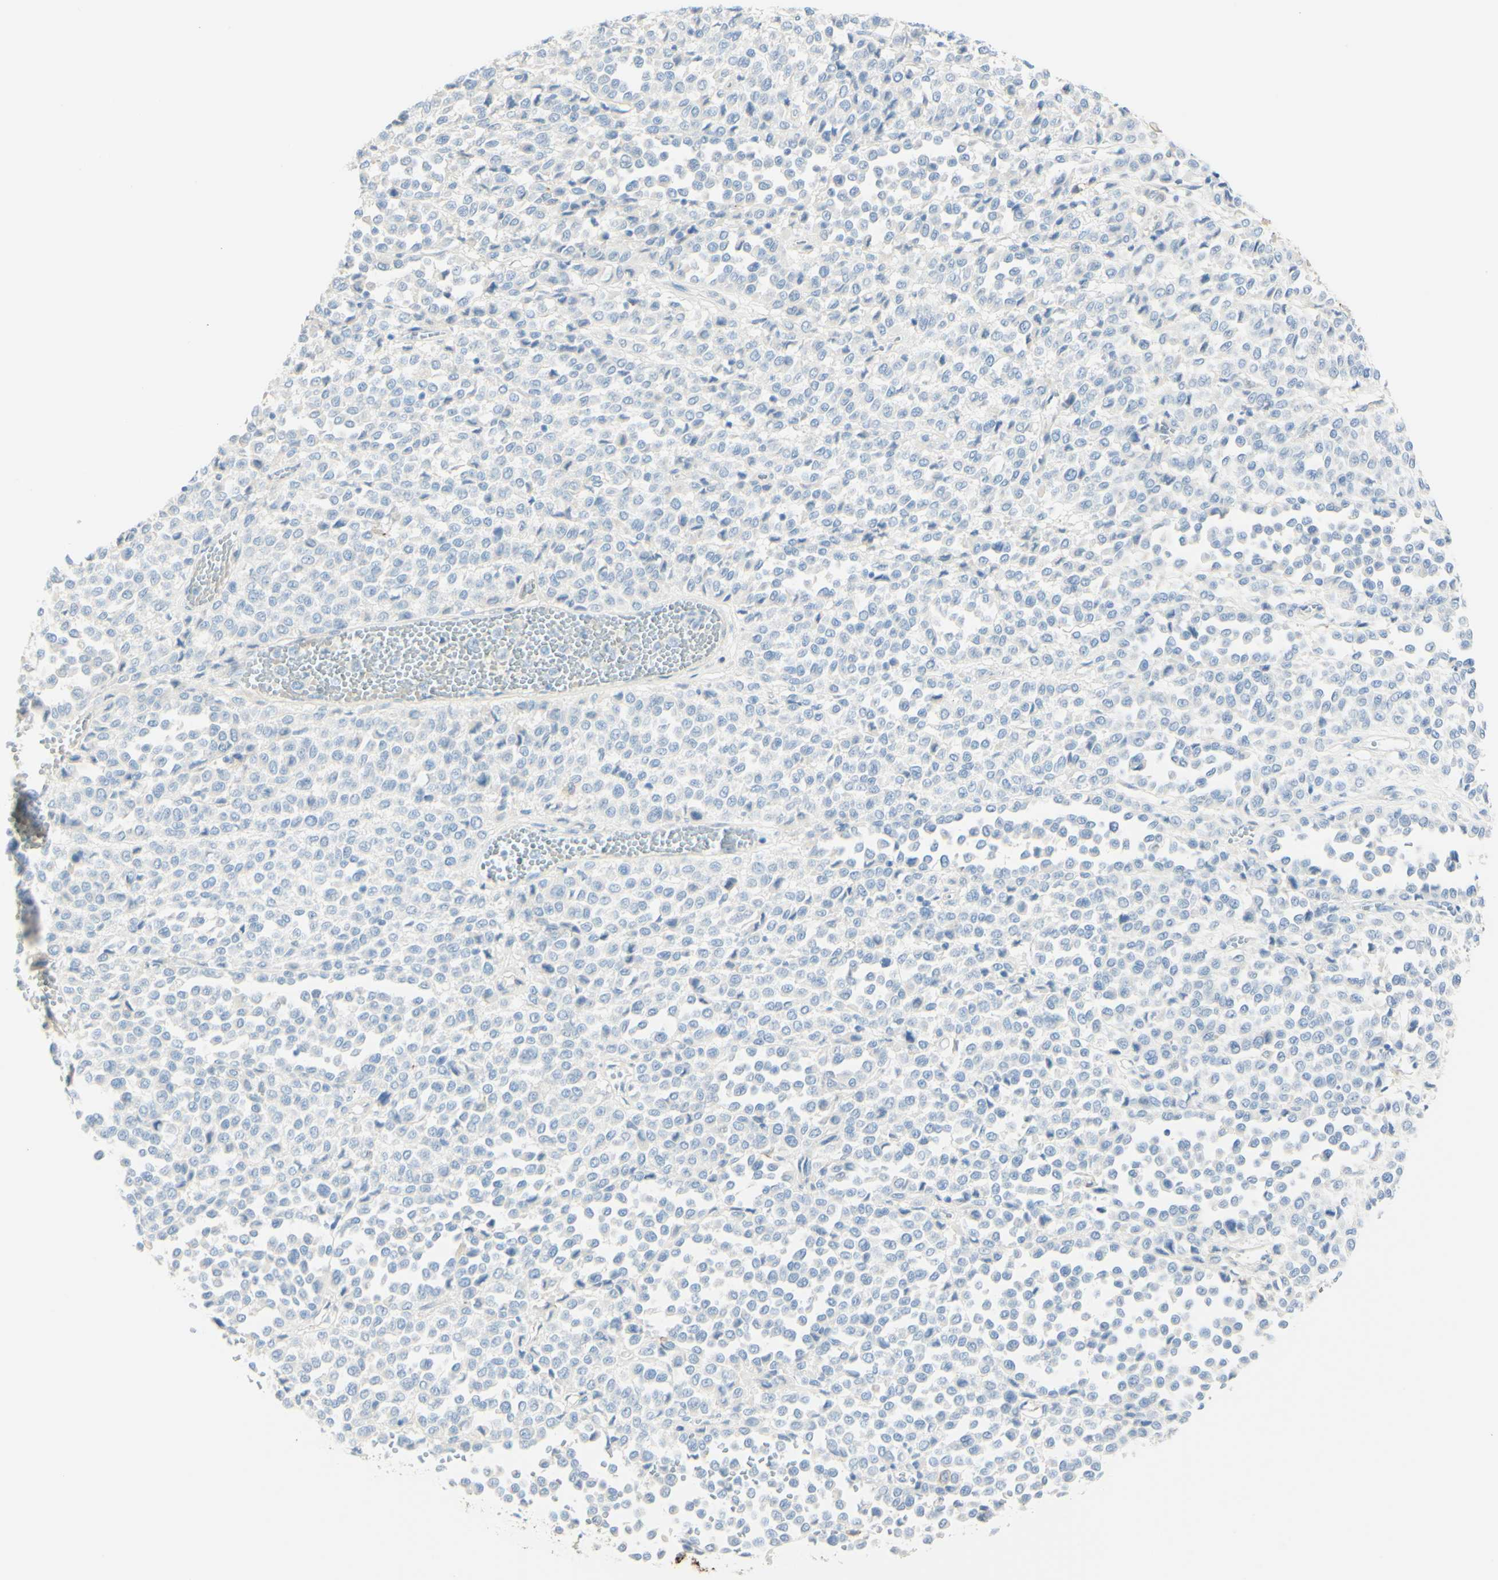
{"staining": {"intensity": "negative", "quantity": "none", "location": "none"}, "tissue": "melanoma", "cell_type": "Tumor cells", "image_type": "cancer", "snomed": [{"axis": "morphology", "description": "Malignant melanoma, Metastatic site"}, {"axis": "topography", "description": "Pancreas"}], "caption": "Immunohistochemical staining of human malignant melanoma (metastatic site) shows no significant staining in tumor cells.", "gene": "ALCAM", "patient": {"sex": "female", "age": 30}}